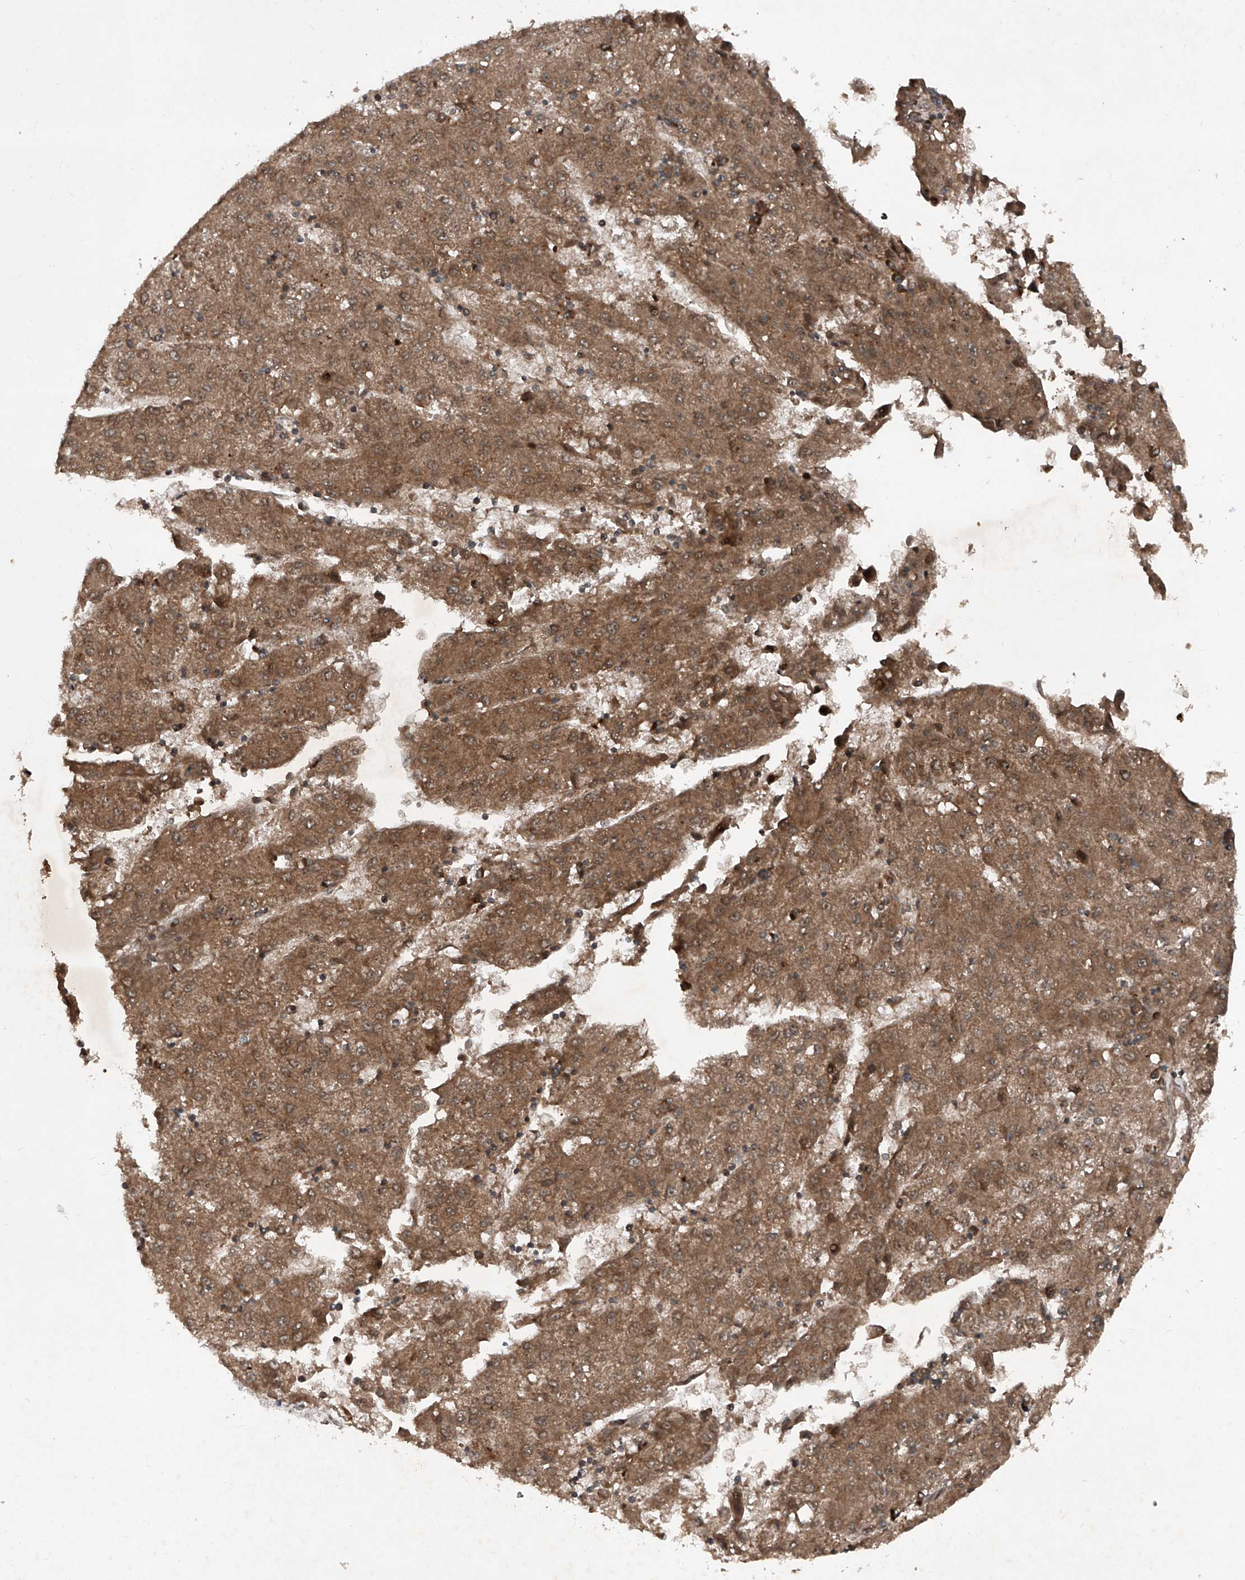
{"staining": {"intensity": "moderate", "quantity": ">75%", "location": "cytoplasmic/membranous"}, "tissue": "liver cancer", "cell_type": "Tumor cells", "image_type": "cancer", "snomed": [{"axis": "morphology", "description": "Carcinoma, Hepatocellular, NOS"}, {"axis": "topography", "description": "Liver"}], "caption": "This is an image of immunohistochemistry (IHC) staining of liver cancer (hepatocellular carcinoma), which shows moderate expression in the cytoplasmic/membranous of tumor cells.", "gene": "DAD1", "patient": {"sex": "male", "age": 72}}